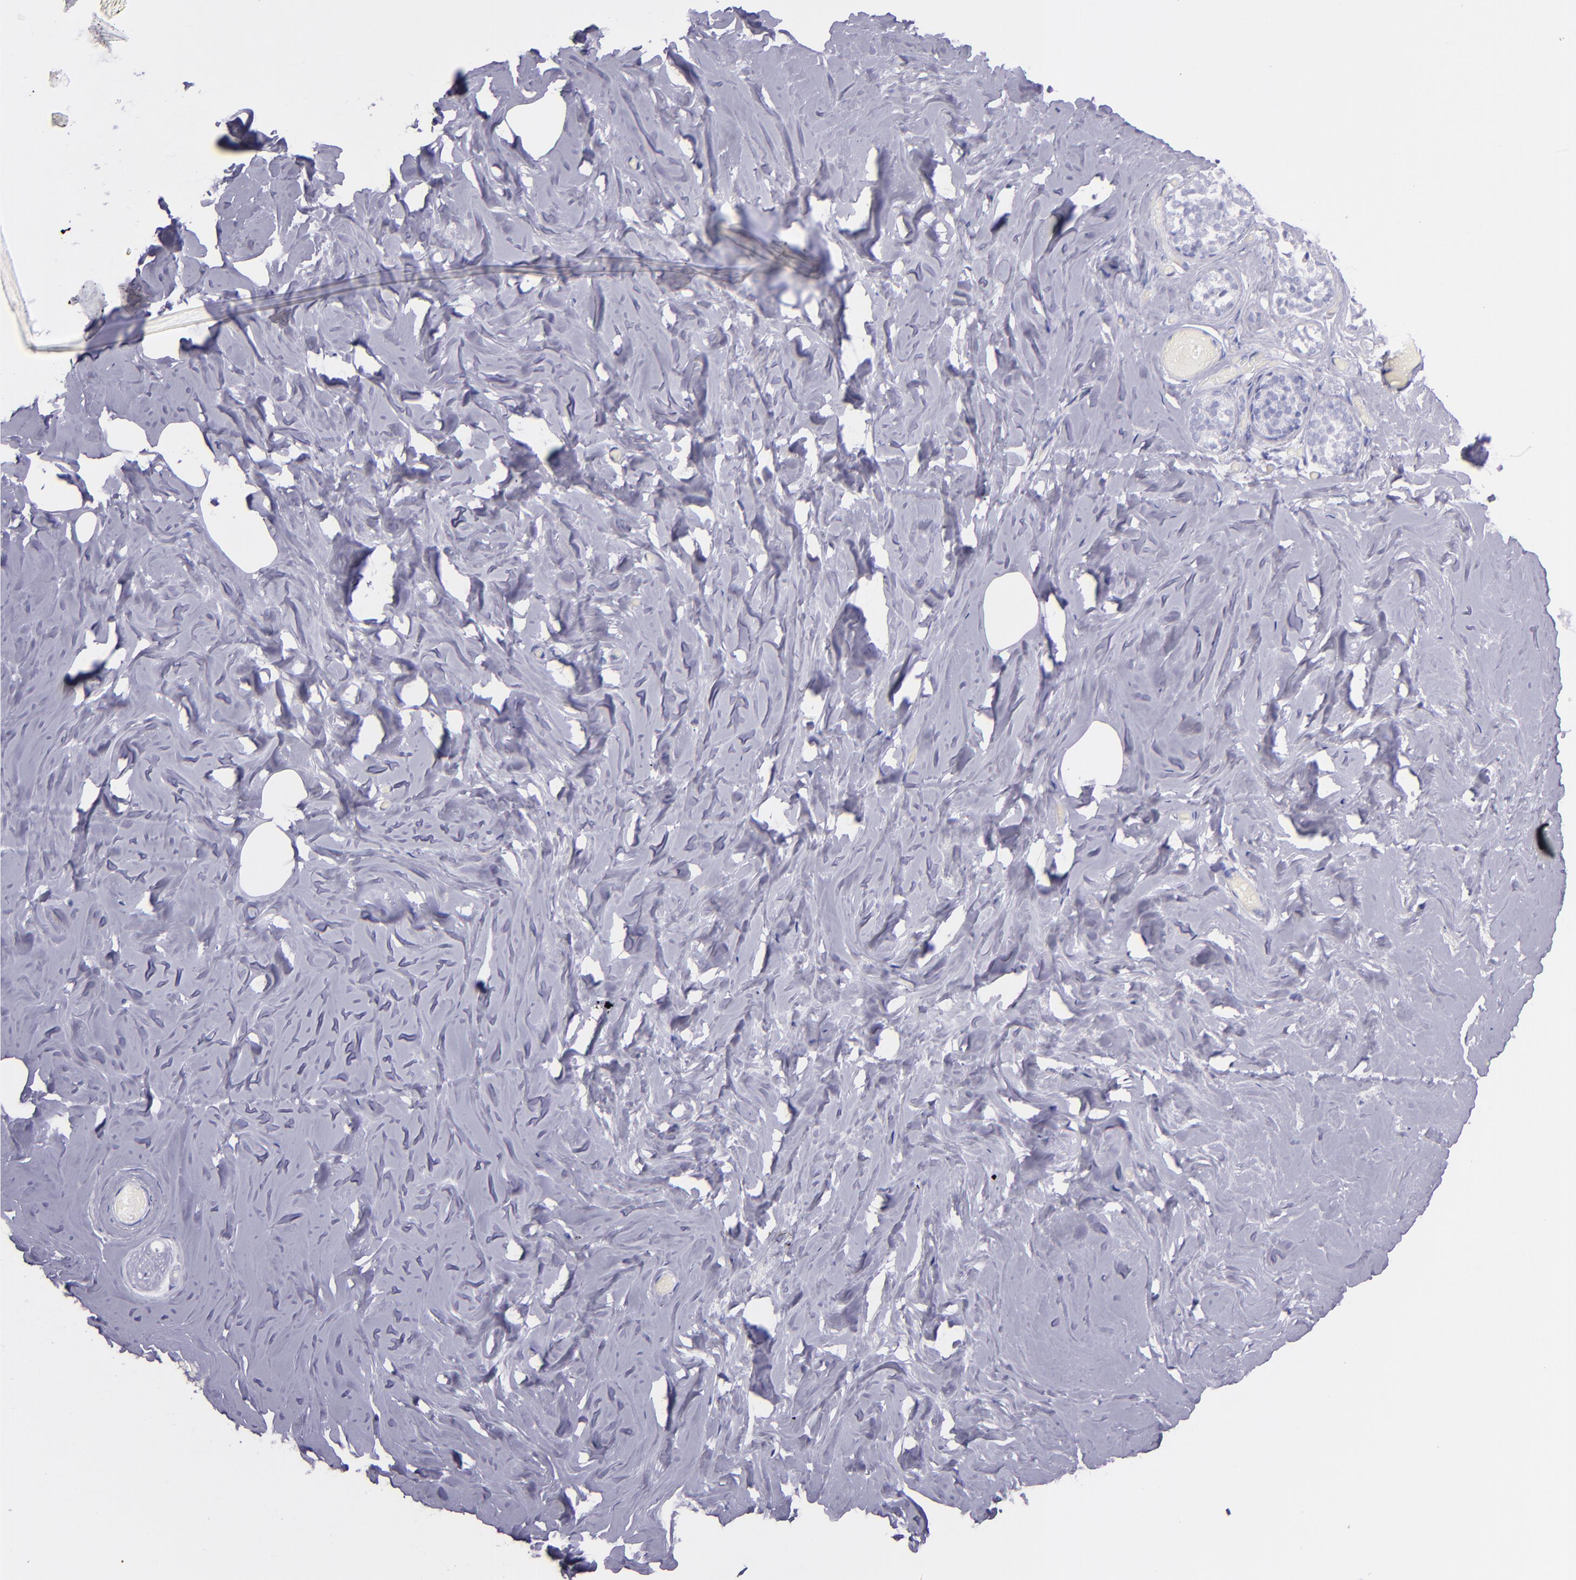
{"staining": {"intensity": "negative", "quantity": "none", "location": "none"}, "tissue": "breast", "cell_type": "Adipocytes", "image_type": "normal", "snomed": [{"axis": "morphology", "description": "Normal tissue, NOS"}, {"axis": "topography", "description": "Breast"}], "caption": "IHC photomicrograph of benign breast: human breast stained with DAB (3,3'-diaminobenzidine) reveals no significant protein staining in adipocytes. (DAB (3,3'-diaminobenzidine) immunohistochemistry (IHC), high magnification).", "gene": "SFTPB", "patient": {"sex": "female", "age": 75}}